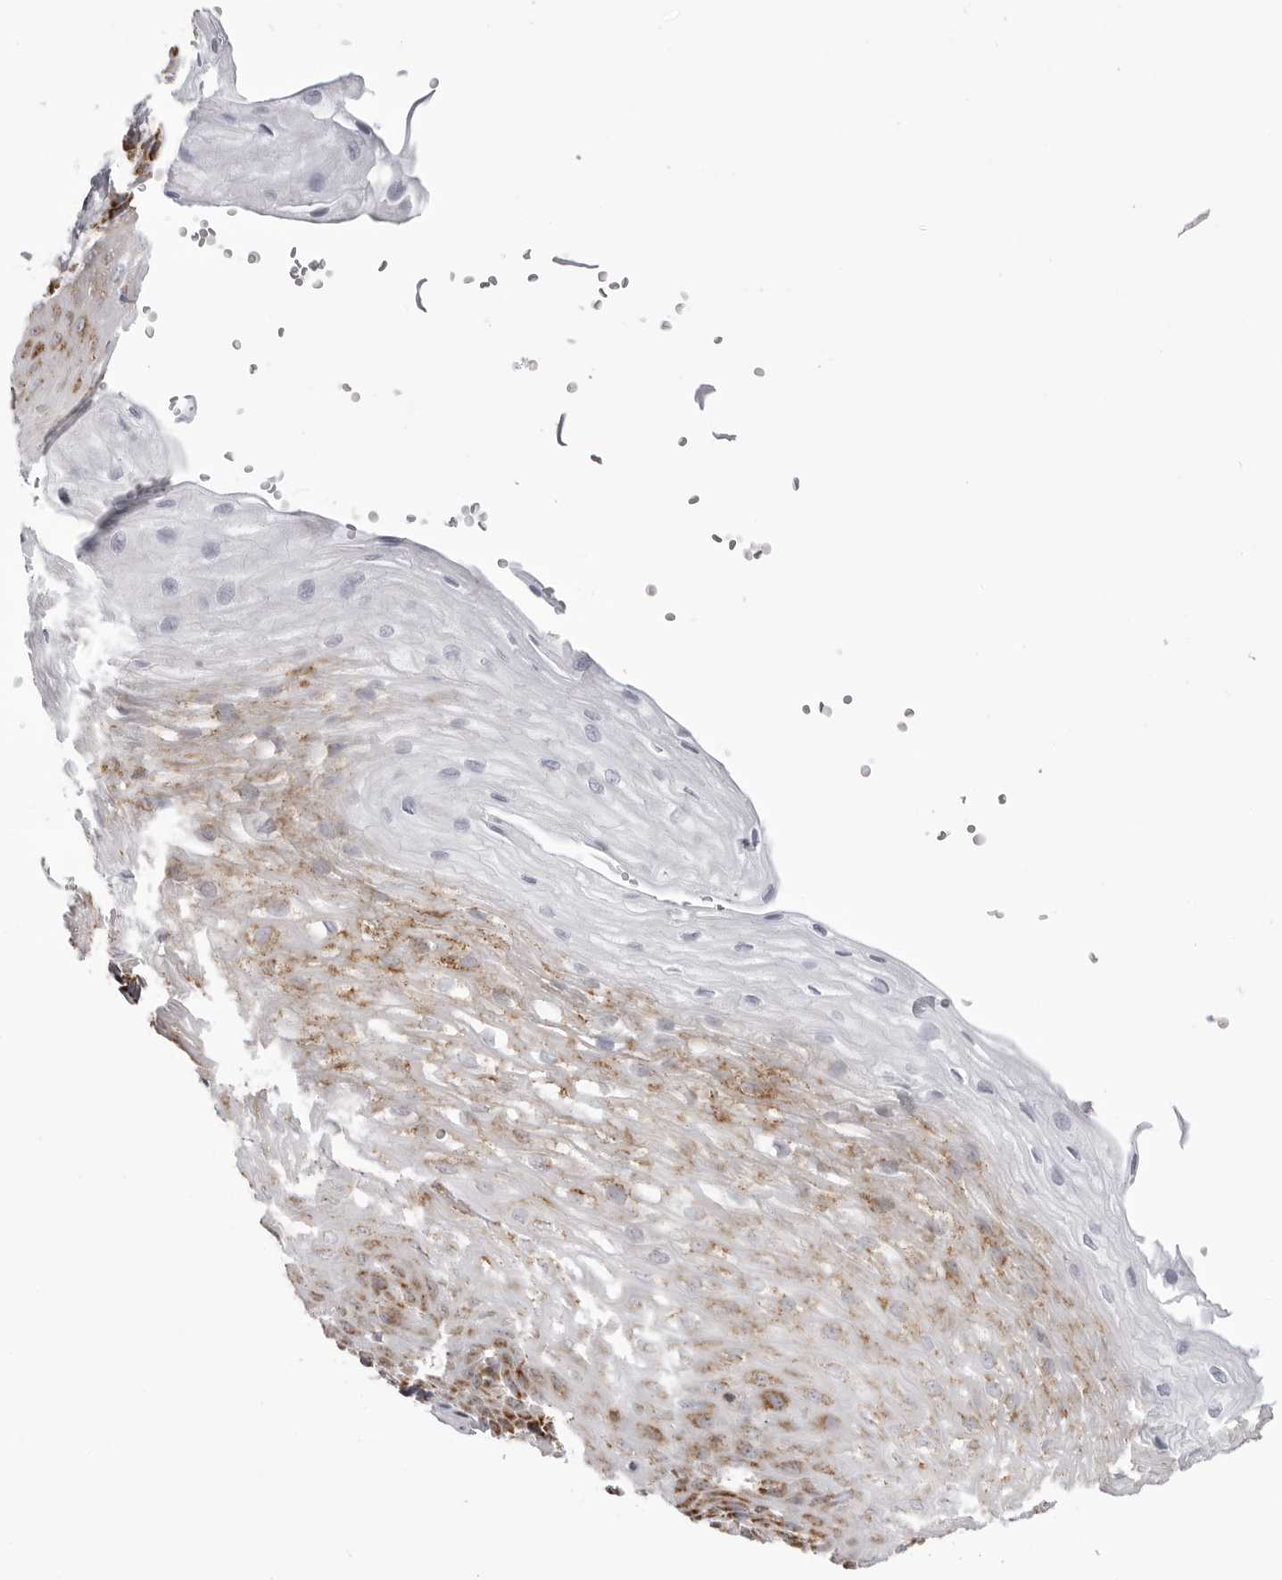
{"staining": {"intensity": "moderate", "quantity": "25%-75%", "location": "cytoplasmic/membranous"}, "tissue": "esophagus", "cell_type": "Squamous epithelial cells", "image_type": "normal", "snomed": [{"axis": "morphology", "description": "Normal tissue, NOS"}, {"axis": "topography", "description": "Esophagus"}], "caption": "Esophagus stained with DAB immunohistochemistry (IHC) exhibits medium levels of moderate cytoplasmic/membranous staining in about 25%-75% of squamous epithelial cells. Using DAB (3,3'-diaminobenzidine) (brown) and hematoxylin (blue) stains, captured at high magnification using brightfield microscopy.", "gene": "TUFM", "patient": {"sex": "female", "age": 66}}